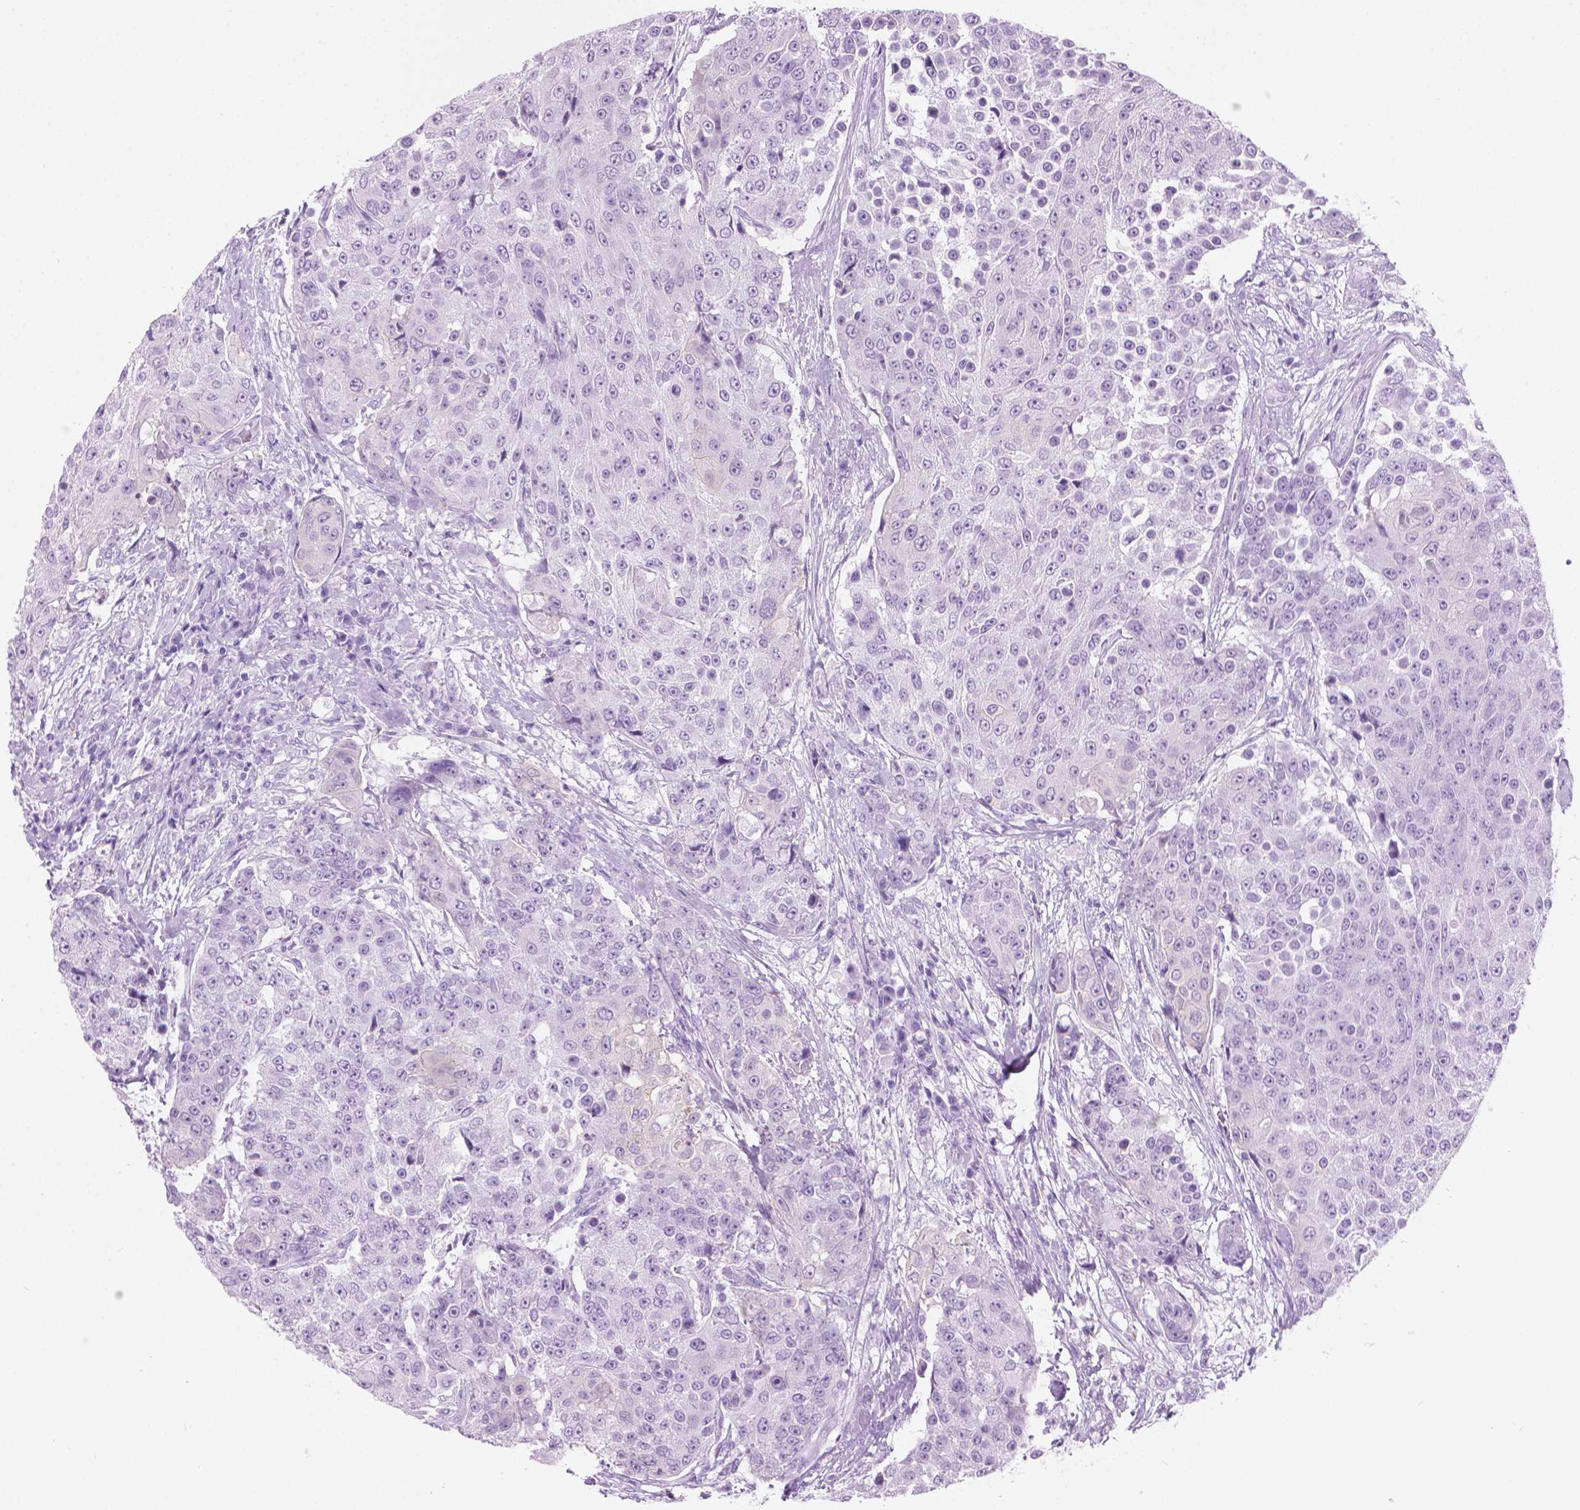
{"staining": {"intensity": "negative", "quantity": "none", "location": "none"}, "tissue": "urothelial cancer", "cell_type": "Tumor cells", "image_type": "cancer", "snomed": [{"axis": "morphology", "description": "Urothelial carcinoma, High grade"}, {"axis": "topography", "description": "Urinary bladder"}], "caption": "High magnification brightfield microscopy of urothelial cancer stained with DAB (3,3'-diaminobenzidine) (brown) and counterstained with hematoxylin (blue): tumor cells show no significant staining.", "gene": "TTC29", "patient": {"sex": "female", "age": 63}}